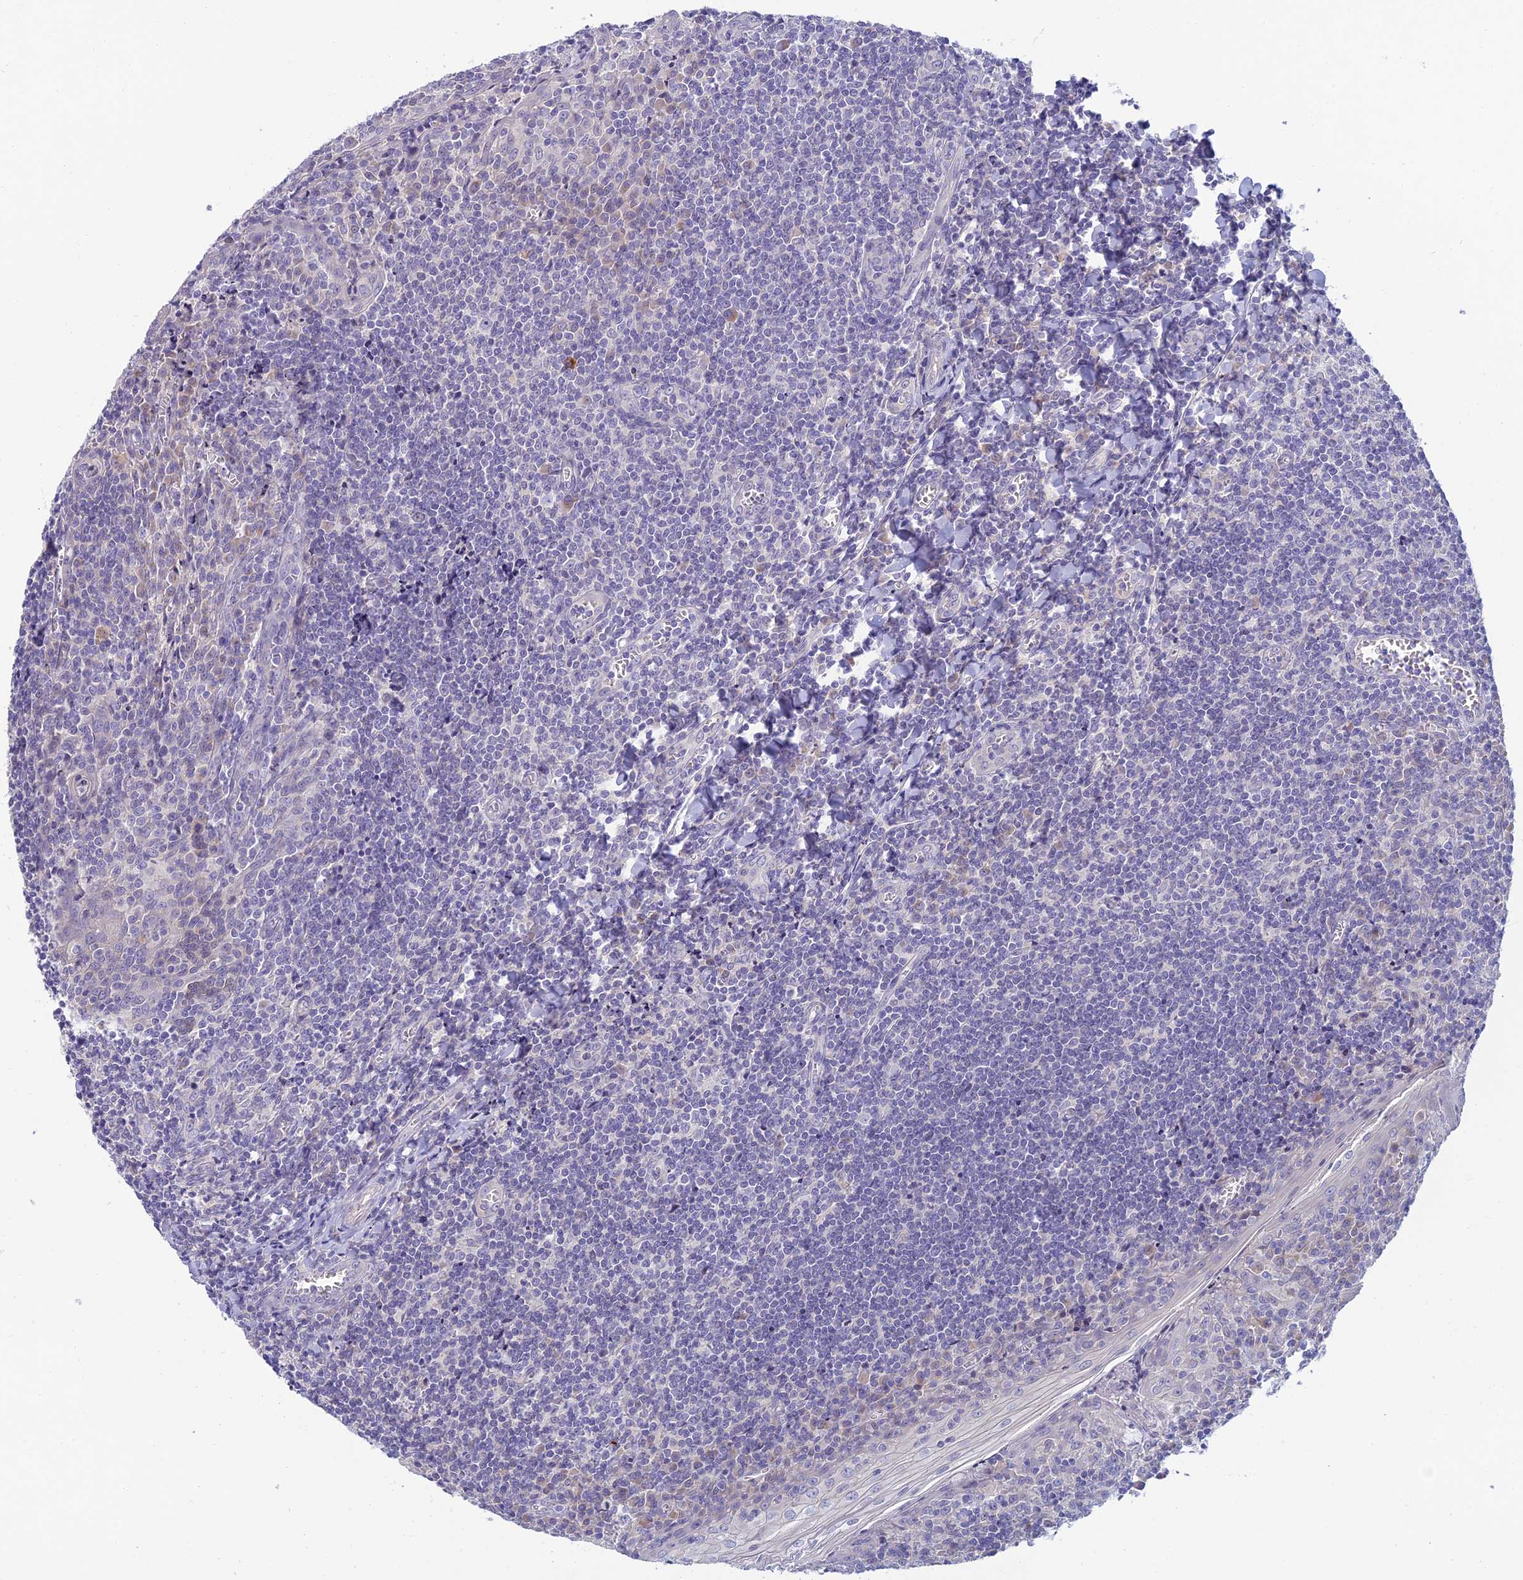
{"staining": {"intensity": "negative", "quantity": "none", "location": "none"}, "tissue": "tonsil", "cell_type": "Germinal center cells", "image_type": "normal", "snomed": [{"axis": "morphology", "description": "Normal tissue, NOS"}, {"axis": "topography", "description": "Tonsil"}], "caption": "There is no significant positivity in germinal center cells of tonsil. Nuclei are stained in blue.", "gene": "SLC25A41", "patient": {"sex": "male", "age": 27}}